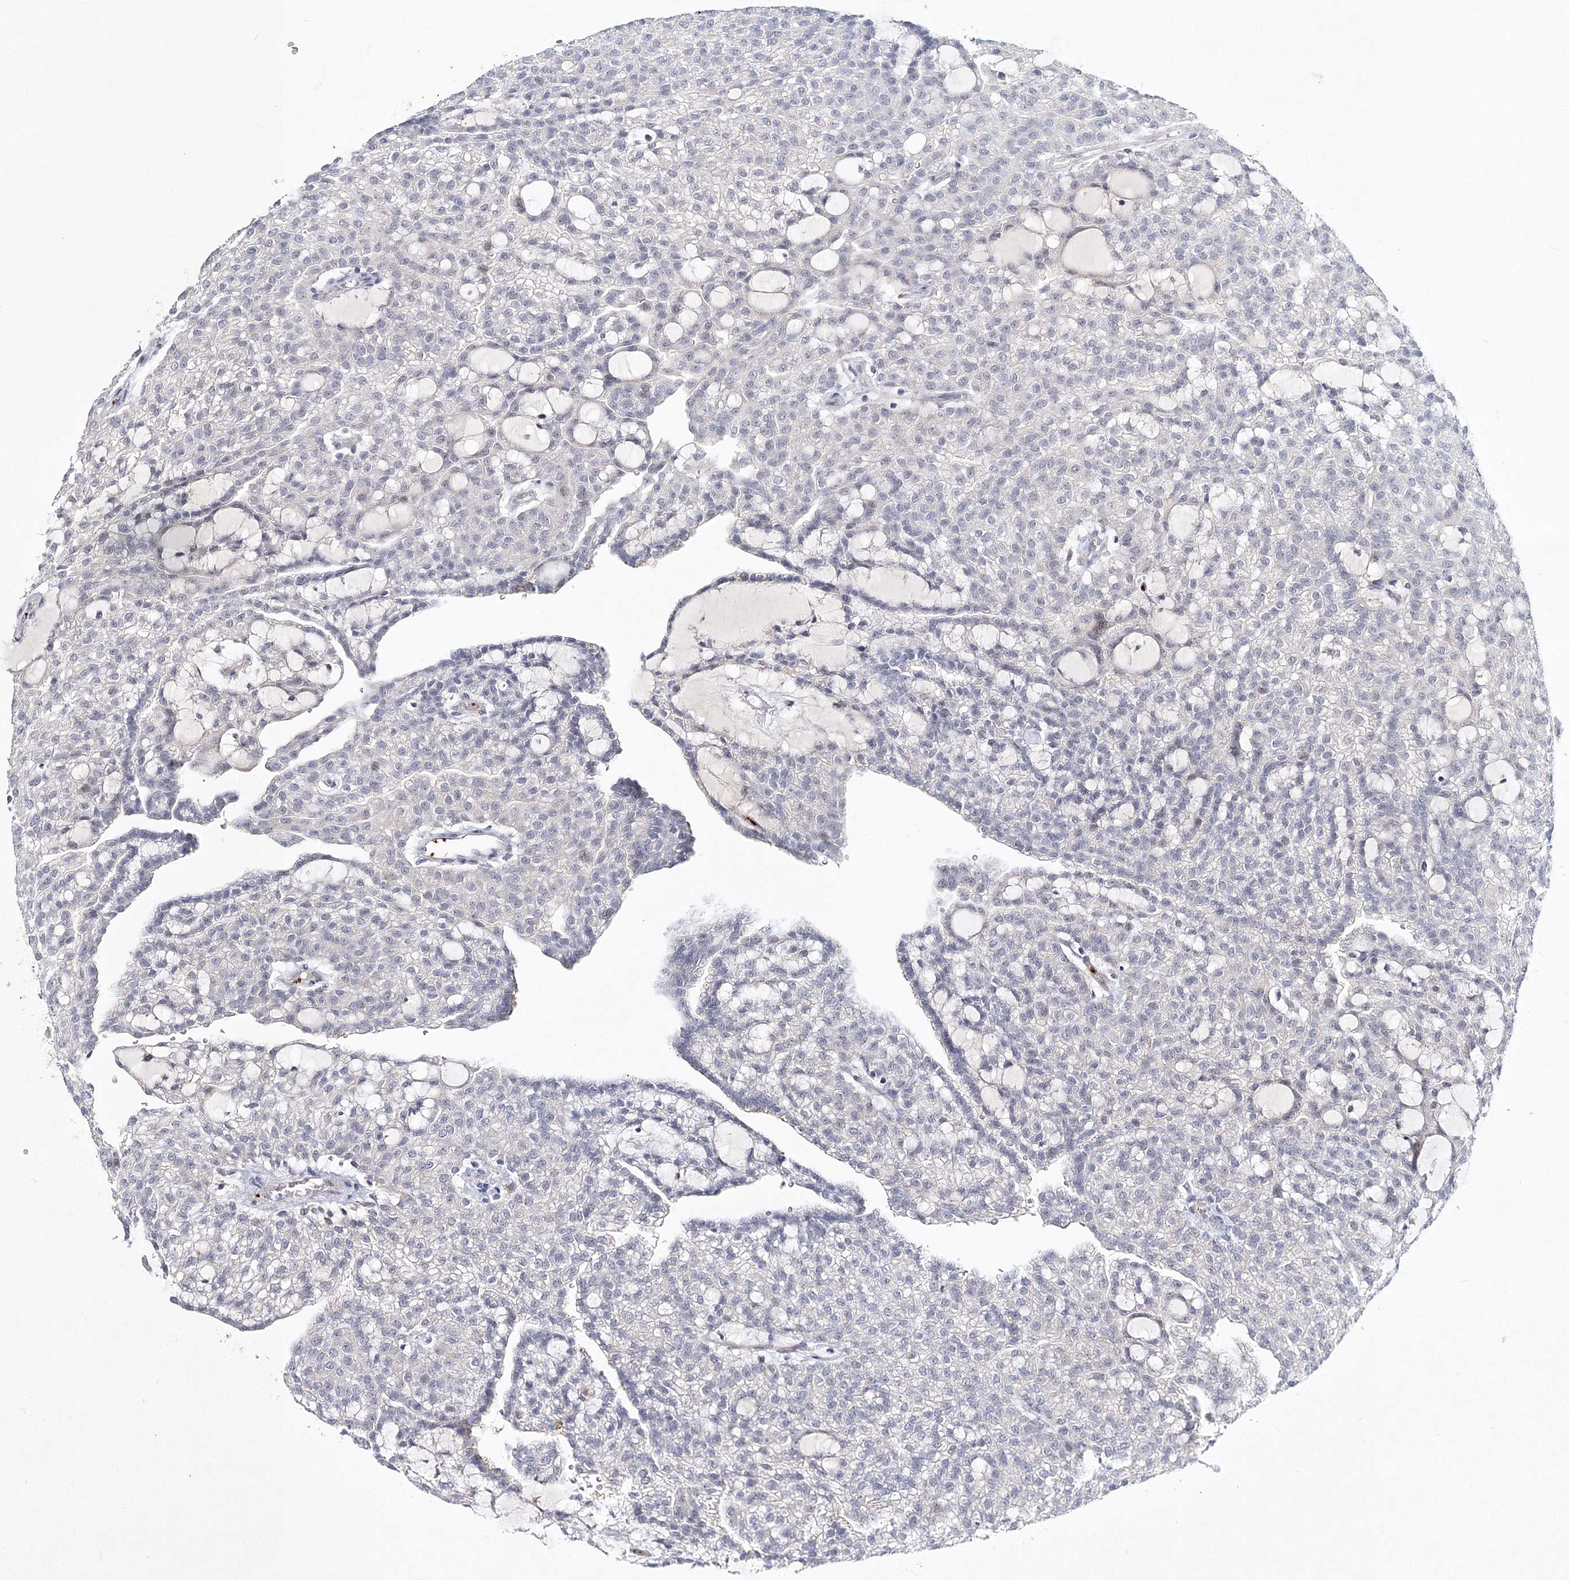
{"staining": {"intensity": "negative", "quantity": "none", "location": "none"}, "tissue": "renal cancer", "cell_type": "Tumor cells", "image_type": "cancer", "snomed": [{"axis": "morphology", "description": "Adenocarcinoma, NOS"}, {"axis": "topography", "description": "Kidney"}], "caption": "Adenocarcinoma (renal) stained for a protein using IHC shows no expression tumor cells.", "gene": "MYOZ2", "patient": {"sex": "male", "age": 63}}